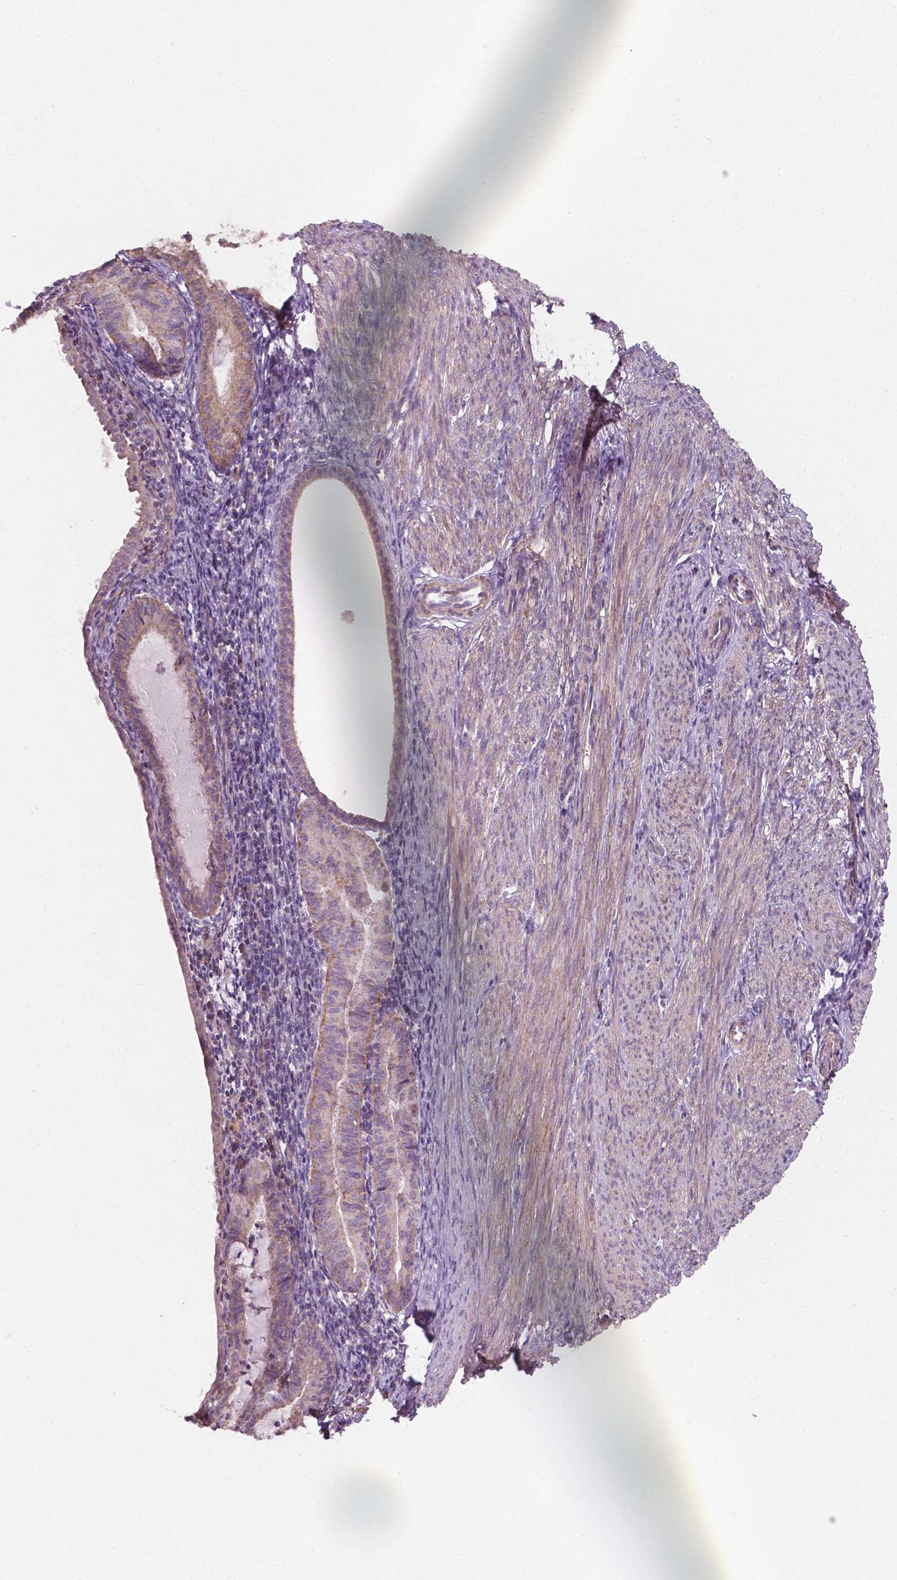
{"staining": {"intensity": "moderate", "quantity": "25%-75%", "location": "cytoplasmic/membranous"}, "tissue": "endometrial cancer", "cell_type": "Tumor cells", "image_type": "cancer", "snomed": [{"axis": "morphology", "description": "Carcinoma, NOS"}, {"axis": "topography", "description": "Endometrium"}], "caption": "DAB (3,3'-diaminobenzidine) immunohistochemical staining of human endometrial carcinoma reveals moderate cytoplasmic/membranous protein expression in about 25%-75% of tumor cells.", "gene": "NDUFA10", "patient": {"sex": "female", "age": 62}}